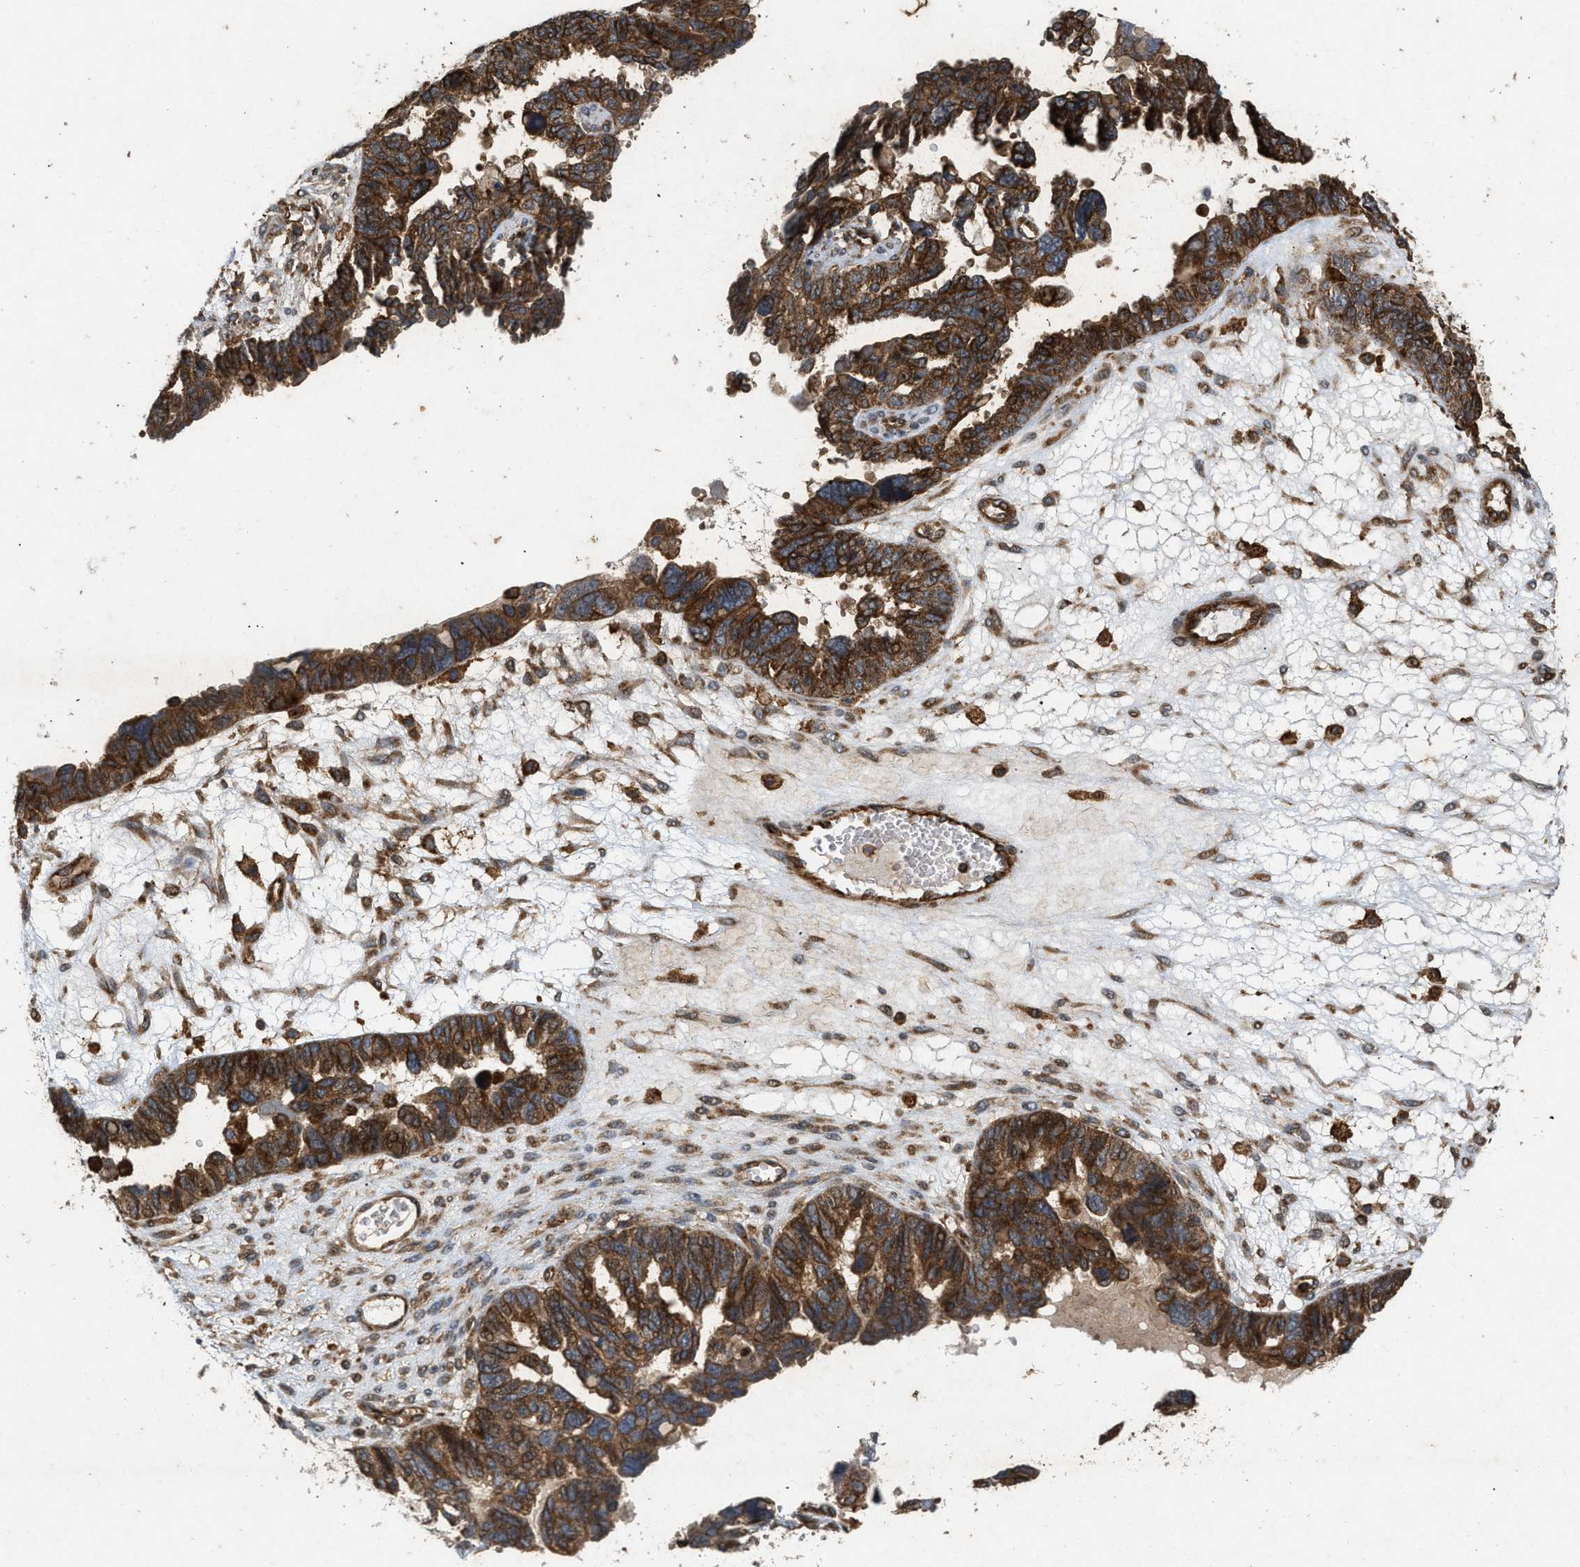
{"staining": {"intensity": "strong", "quantity": ">75%", "location": "cytoplasmic/membranous"}, "tissue": "ovarian cancer", "cell_type": "Tumor cells", "image_type": "cancer", "snomed": [{"axis": "morphology", "description": "Cystadenocarcinoma, serous, NOS"}, {"axis": "topography", "description": "Ovary"}], "caption": "A micrograph of ovarian cancer (serous cystadenocarcinoma) stained for a protein demonstrates strong cytoplasmic/membranous brown staining in tumor cells.", "gene": "GNB4", "patient": {"sex": "female", "age": 79}}